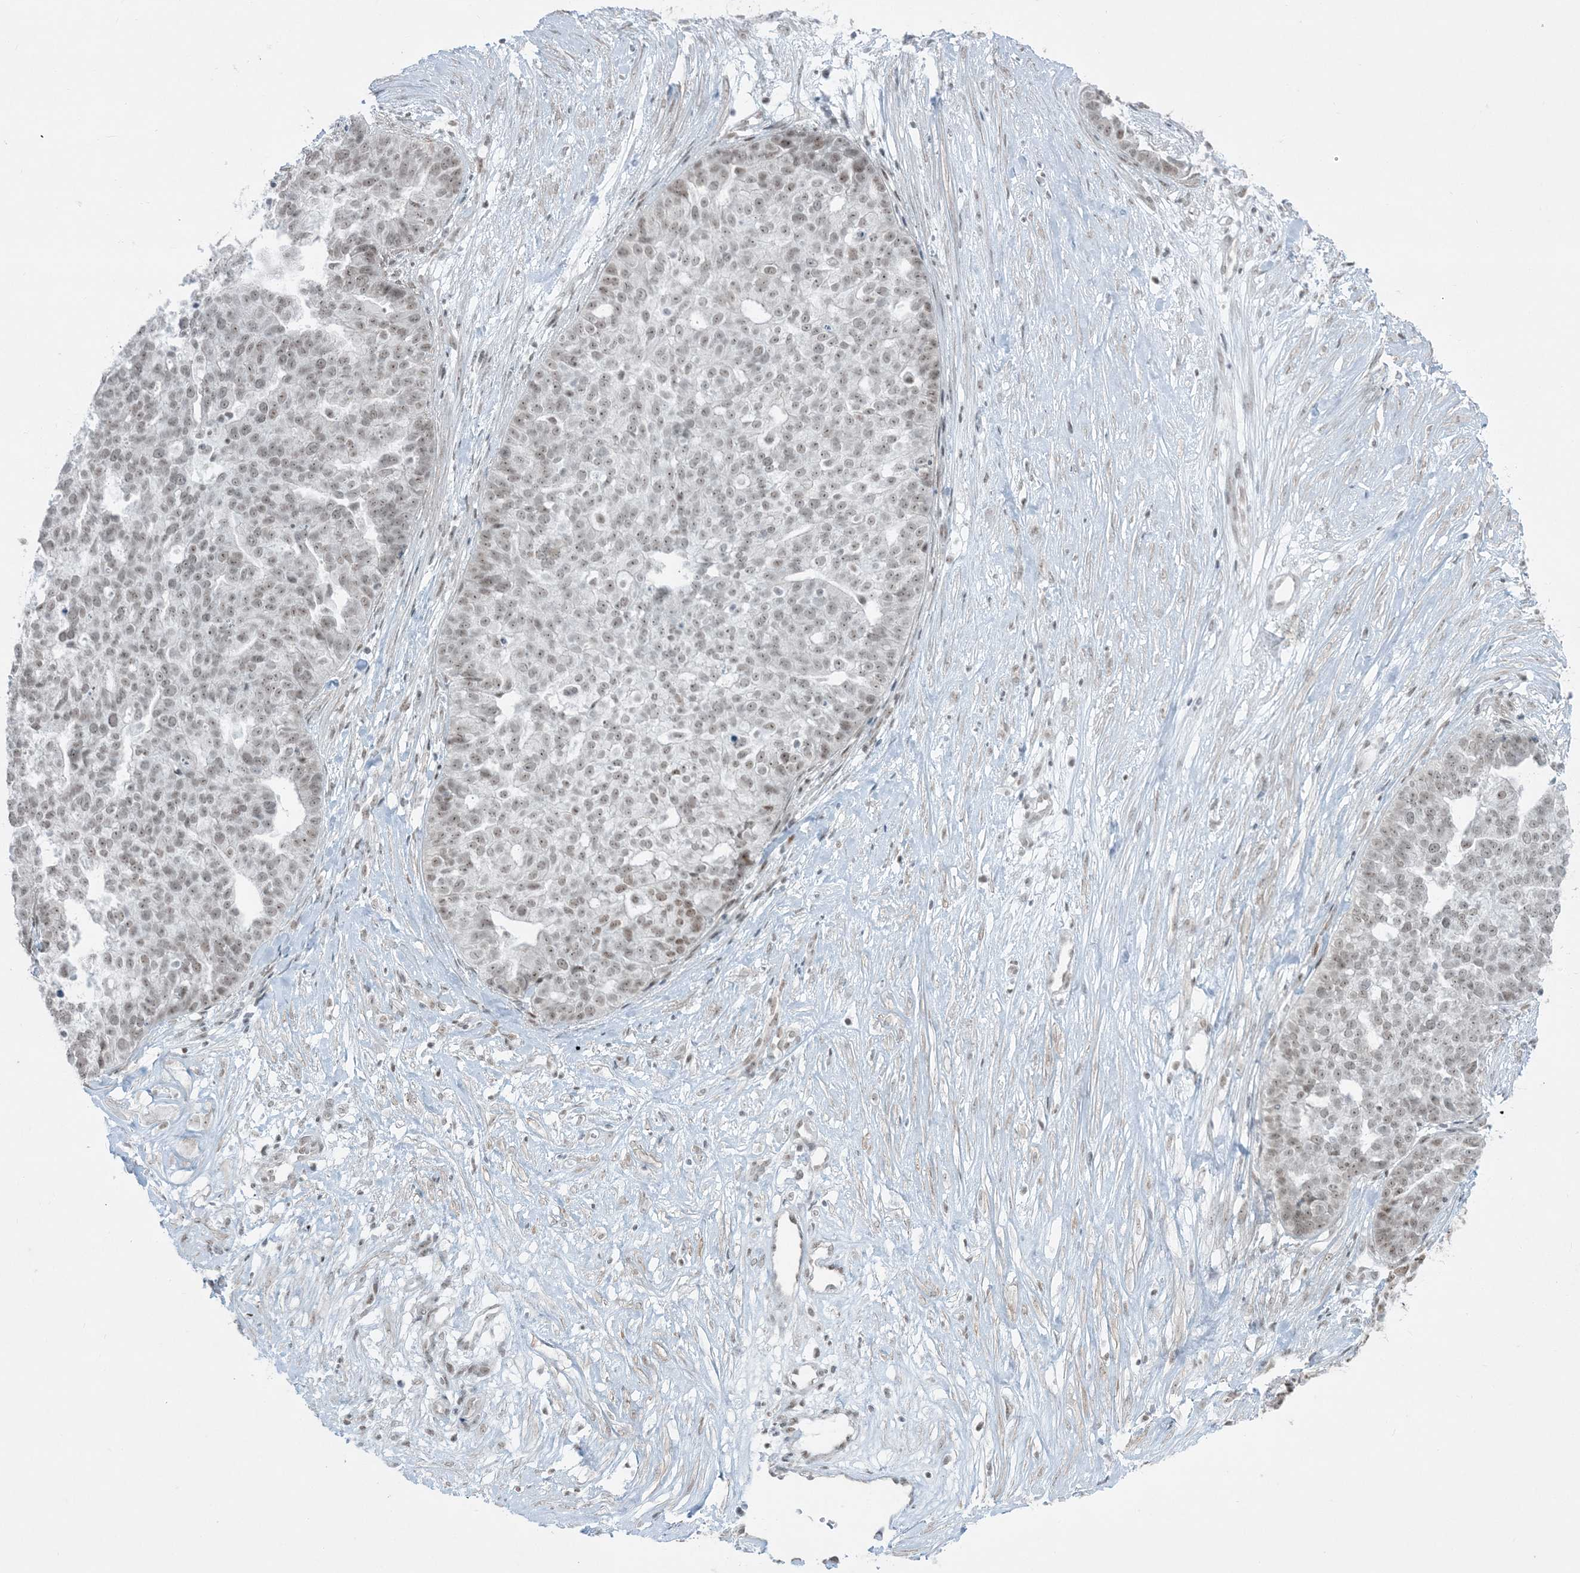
{"staining": {"intensity": "weak", "quantity": ">75%", "location": "nuclear"}, "tissue": "ovarian cancer", "cell_type": "Tumor cells", "image_type": "cancer", "snomed": [{"axis": "morphology", "description": "Cystadenocarcinoma, serous, NOS"}, {"axis": "topography", "description": "Ovary"}], "caption": "Weak nuclear staining is seen in approximately >75% of tumor cells in ovarian cancer (serous cystadenocarcinoma).", "gene": "ZNF787", "patient": {"sex": "female", "age": 59}}